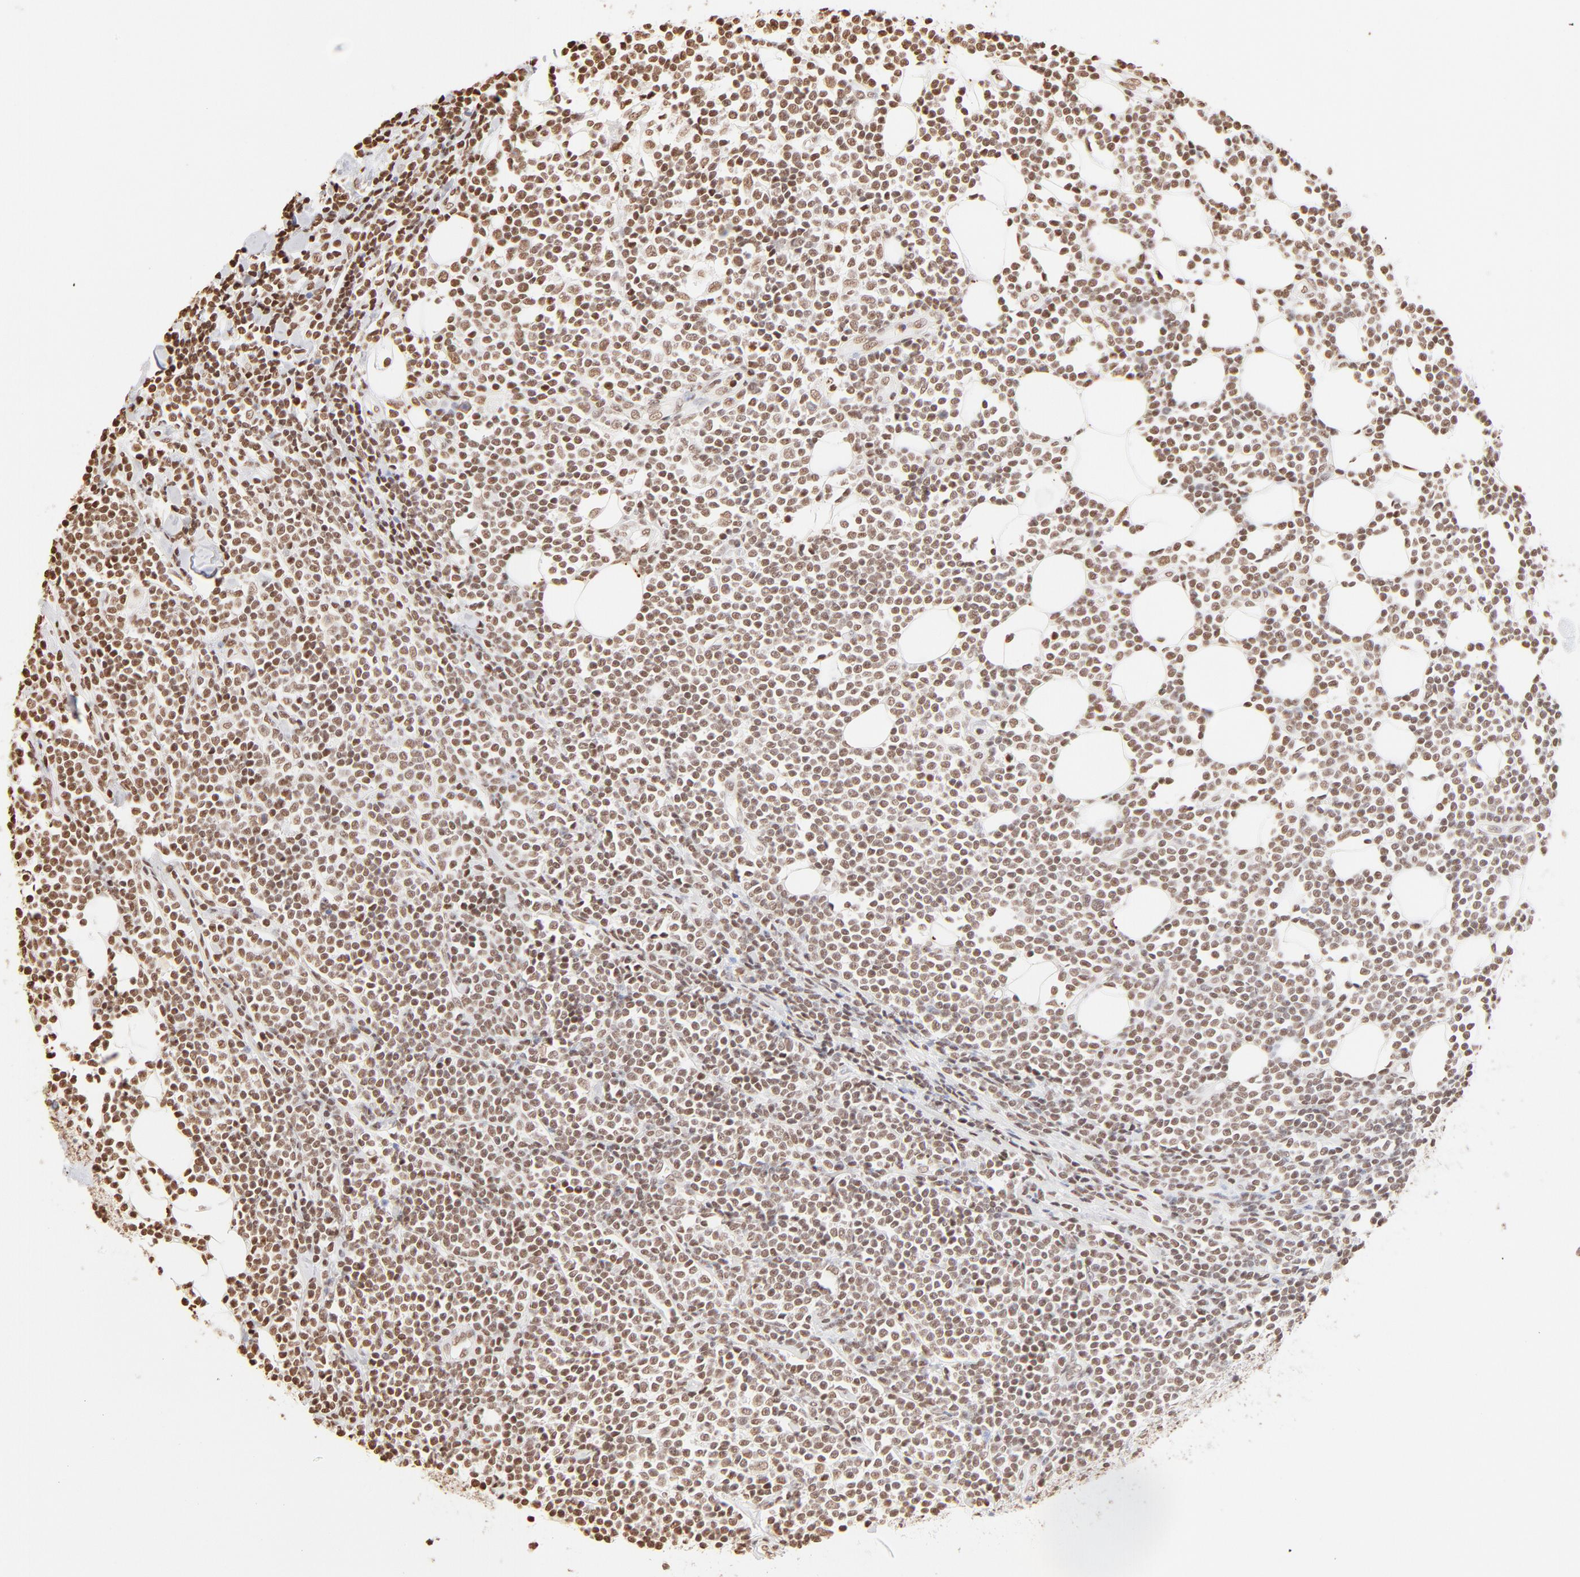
{"staining": {"intensity": "strong", "quantity": ">75%", "location": "nuclear"}, "tissue": "lymphoma", "cell_type": "Tumor cells", "image_type": "cancer", "snomed": [{"axis": "morphology", "description": "Malignant lymphoma, non-Hodgkin's type, Low grade"}, {"axis": "topography", "description": "Soft tissue"}], "caption": "Immunohistochemical staining of low-grade malignant lymphoma, non-Hodgkin's type shows high levels of strong nuclear positivity in approximately >75% of tumor cells.", "gene": "ZNF540", "patient": {"sex": "male", "age": 92}}